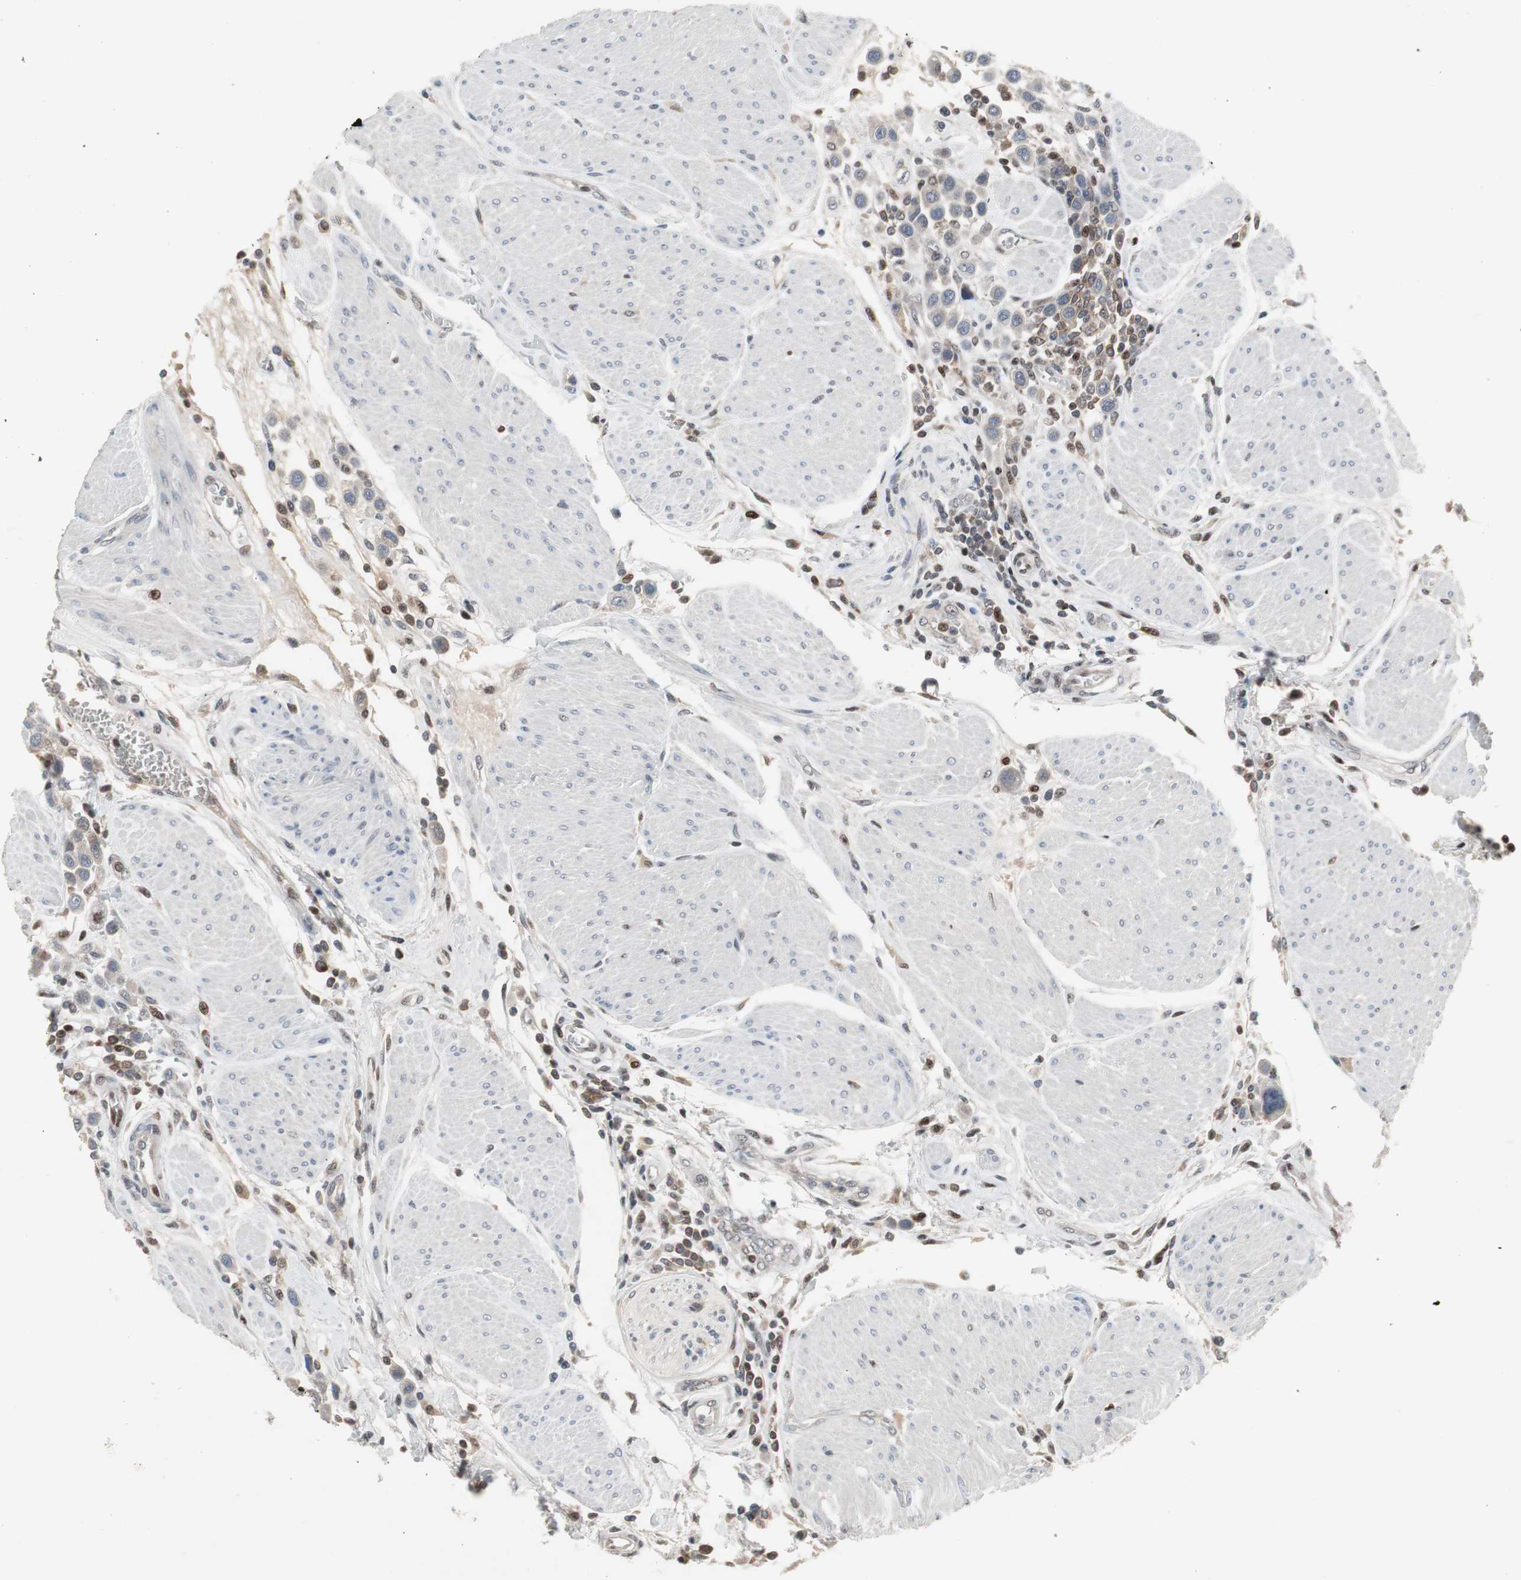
{"staining": {"intensity": "weak", "quantity": ">75%", "location": "cytoplasmic/membranous"}, "tissue": "urothelial cancer", "cell_type": "Tumor cells", "image_type": "cancer", "snomed": [{"axis": "morphology", "description": "Urothelial carcinoma, High grade"}, {"axis": "topography", "description": "Urinary bladder"}], "caption": "Urothelial cancer tissue displays weak cytoplasmic/membranous staining in about >75% of tumor cells, visualized by immunohistochemistry.", "gene": "GRK2", "patient": {"sex": "male", "age": 50}}